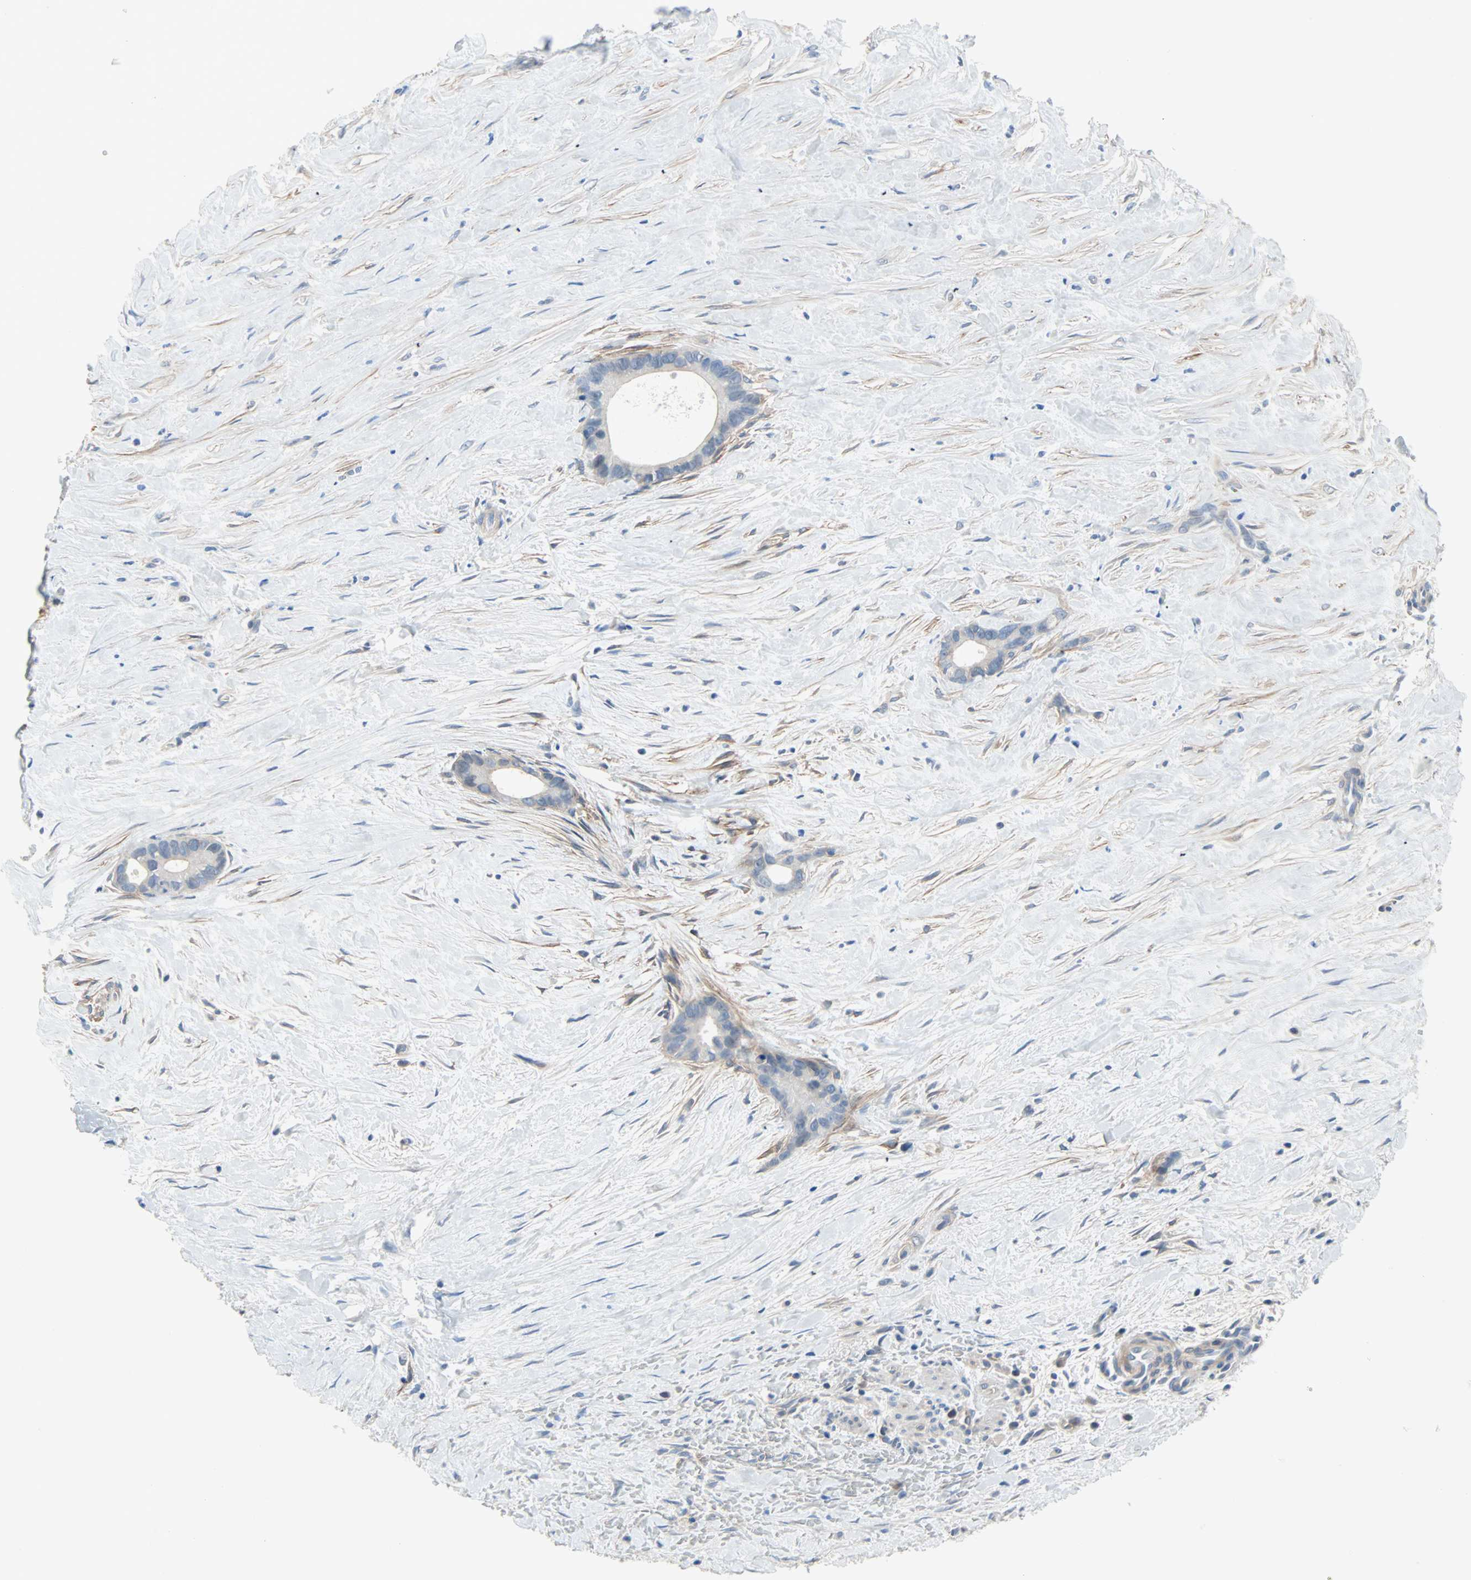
{"staining": {"intensity": "weak", "quantity": "25%-75%", "location": "cytoplasmic/membranous"}, "tissue": "liver cancer", "cell_type": "Tumor cells", "image_type": "cancer", "snomed": [{"axis": "morphology", "description": "Cholangiocarcinoma"}, {"axis": "topography", "description": "Liver"}], "caption": "Immunohistochemical staining of human liver cancer demonstrates low levels of weak cytoplasmic/membranous protein staining in about 25%-75% of tumor cells.", "gene": "TNFRSF12A", "patient": {"sex": "female", "age": 55}}